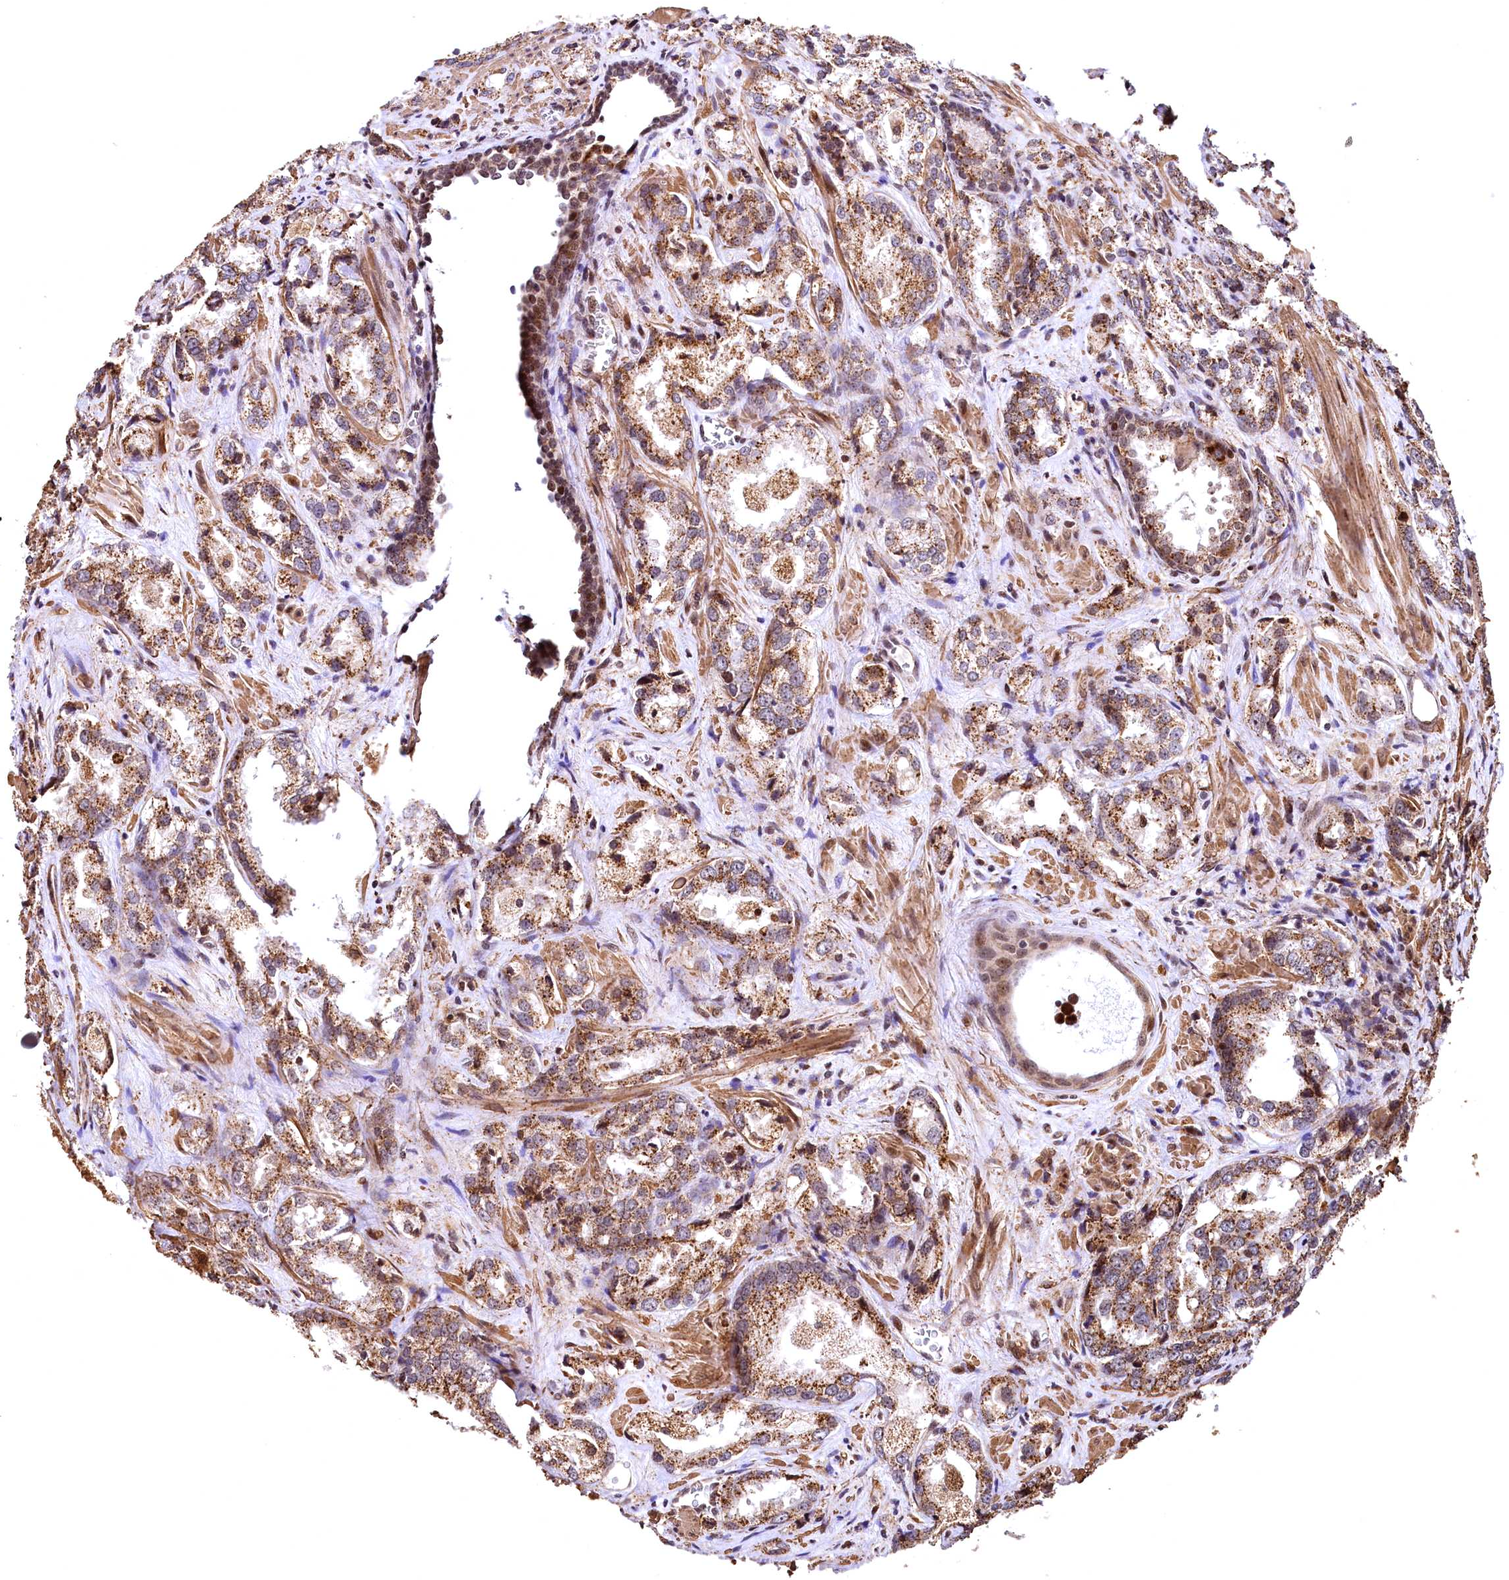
{"staining": {"intensity": "moderate", "quantity": ">75%", "location": "cytoplasmic/membranous"}, "tissue": "prostate cancer", "cell_type": "Tumor cells", "image_type": "cancer", "snomed": [{"axis": "morphology", "description": "Adenocarcinoma, Low grade"}, {"axis": "topography", "description": "Prostate"}], "caption": "Immunohistochemistry (IHC) photomicrograph of neoplastic tissue: human adenocarcinoma (low-grade) (prostate) stained using IHC displays medium levels of moderate protein expression localized specifically in the cytoplasmic/membranous of tumor cells, appearing as a cytoplasmic/membranous brown color.", "gene": "PDS5B", "patient": {"sex": "male", "age": 47}}